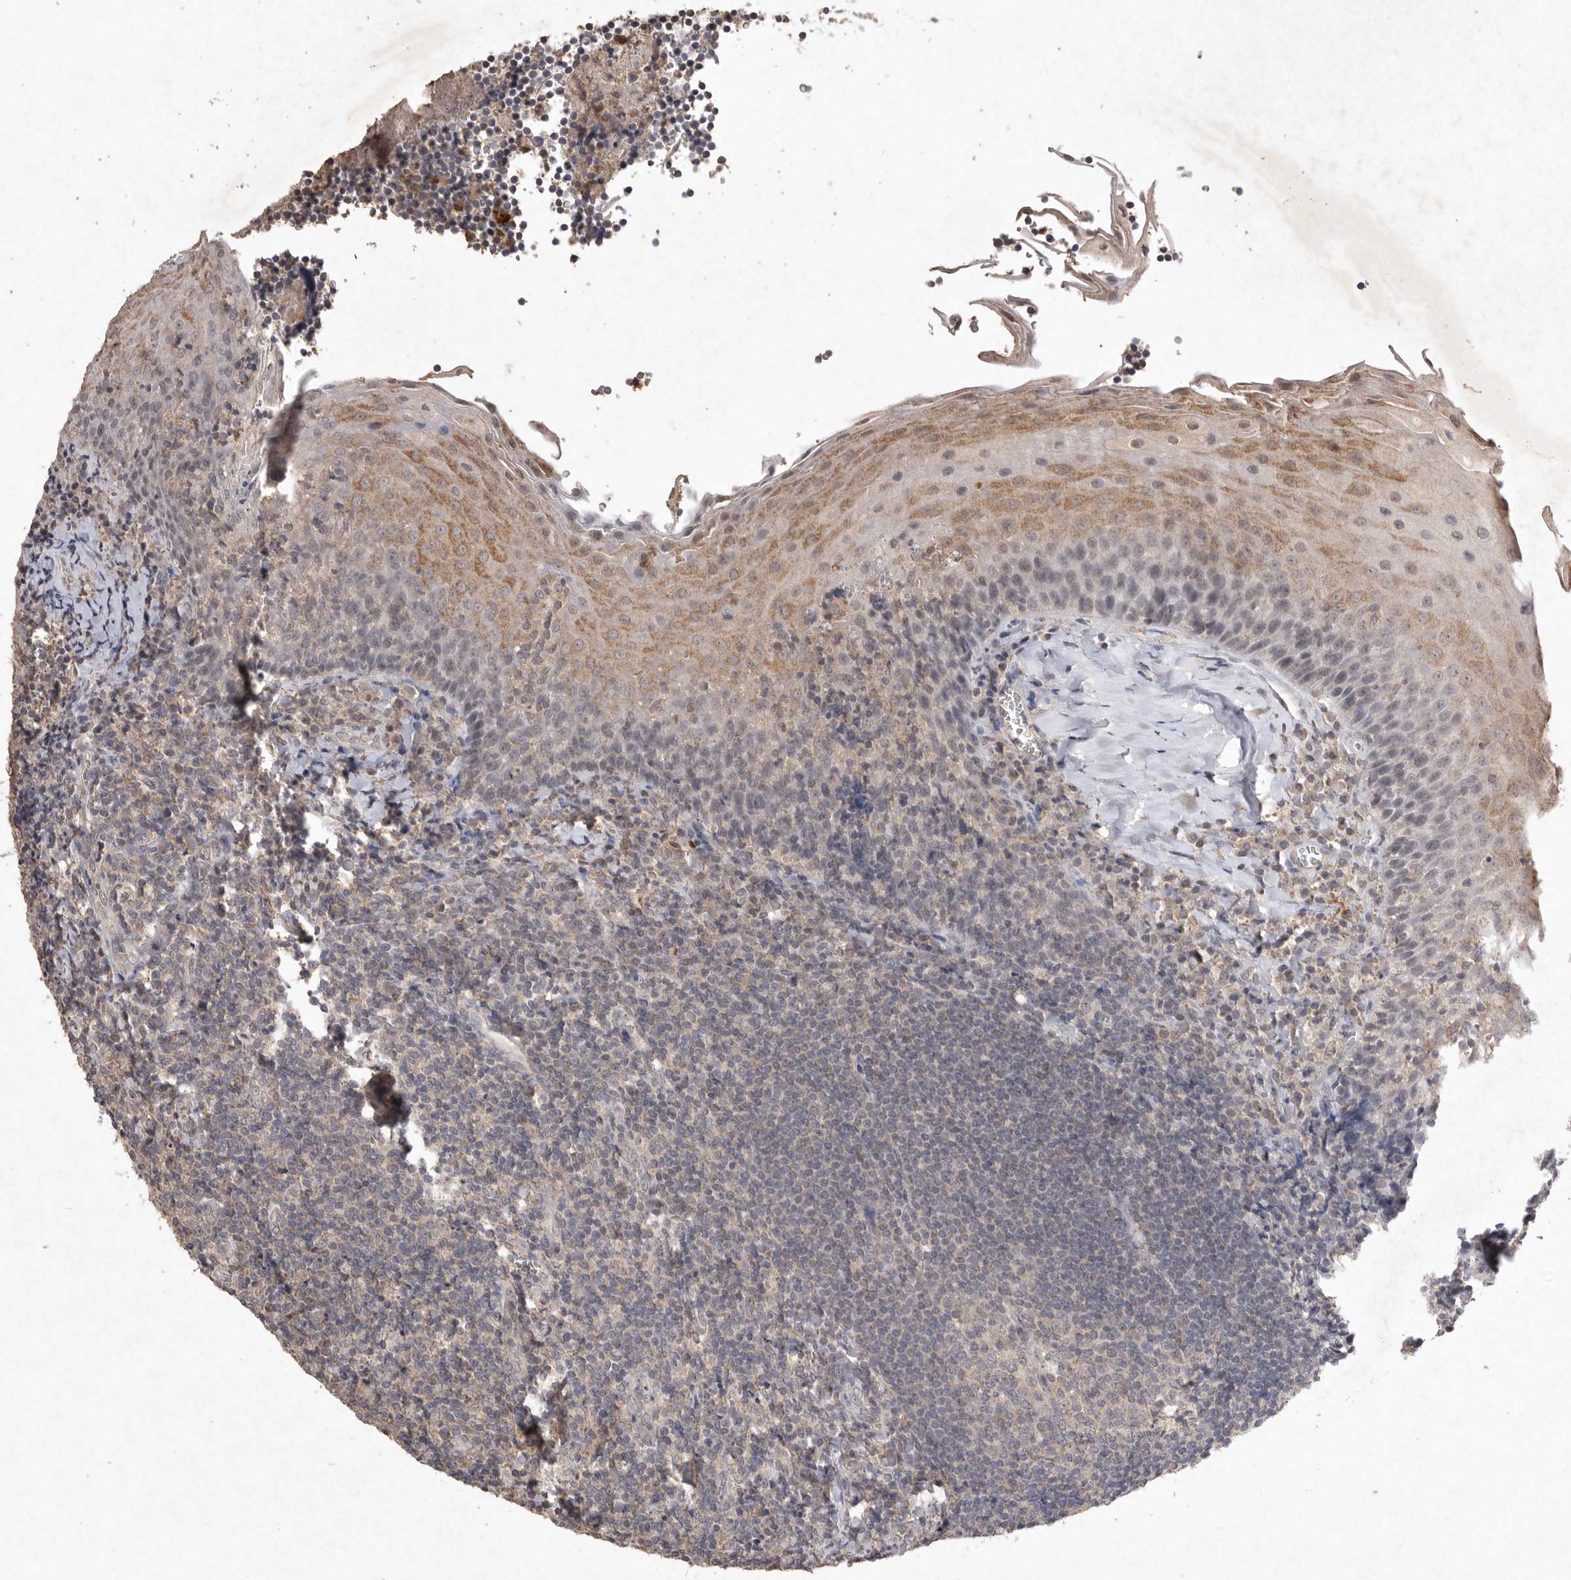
{"staining": {"intensity": "negative", "quantity": "none", "location": "none"}, "tissue": "tonsil", "cell_type": "Germinal center cells", "image_type": "normal", "snomed": [{"axis": "morphology", "description": "Normal tissue, NOS"}, {"axis": "topography", "description": "Tonsil"}], "caption": "Germinal center cells show no significant positivity in normal tonsil.", "gene": "APLNR", "patient": {"sex": "male", "age": 27}}